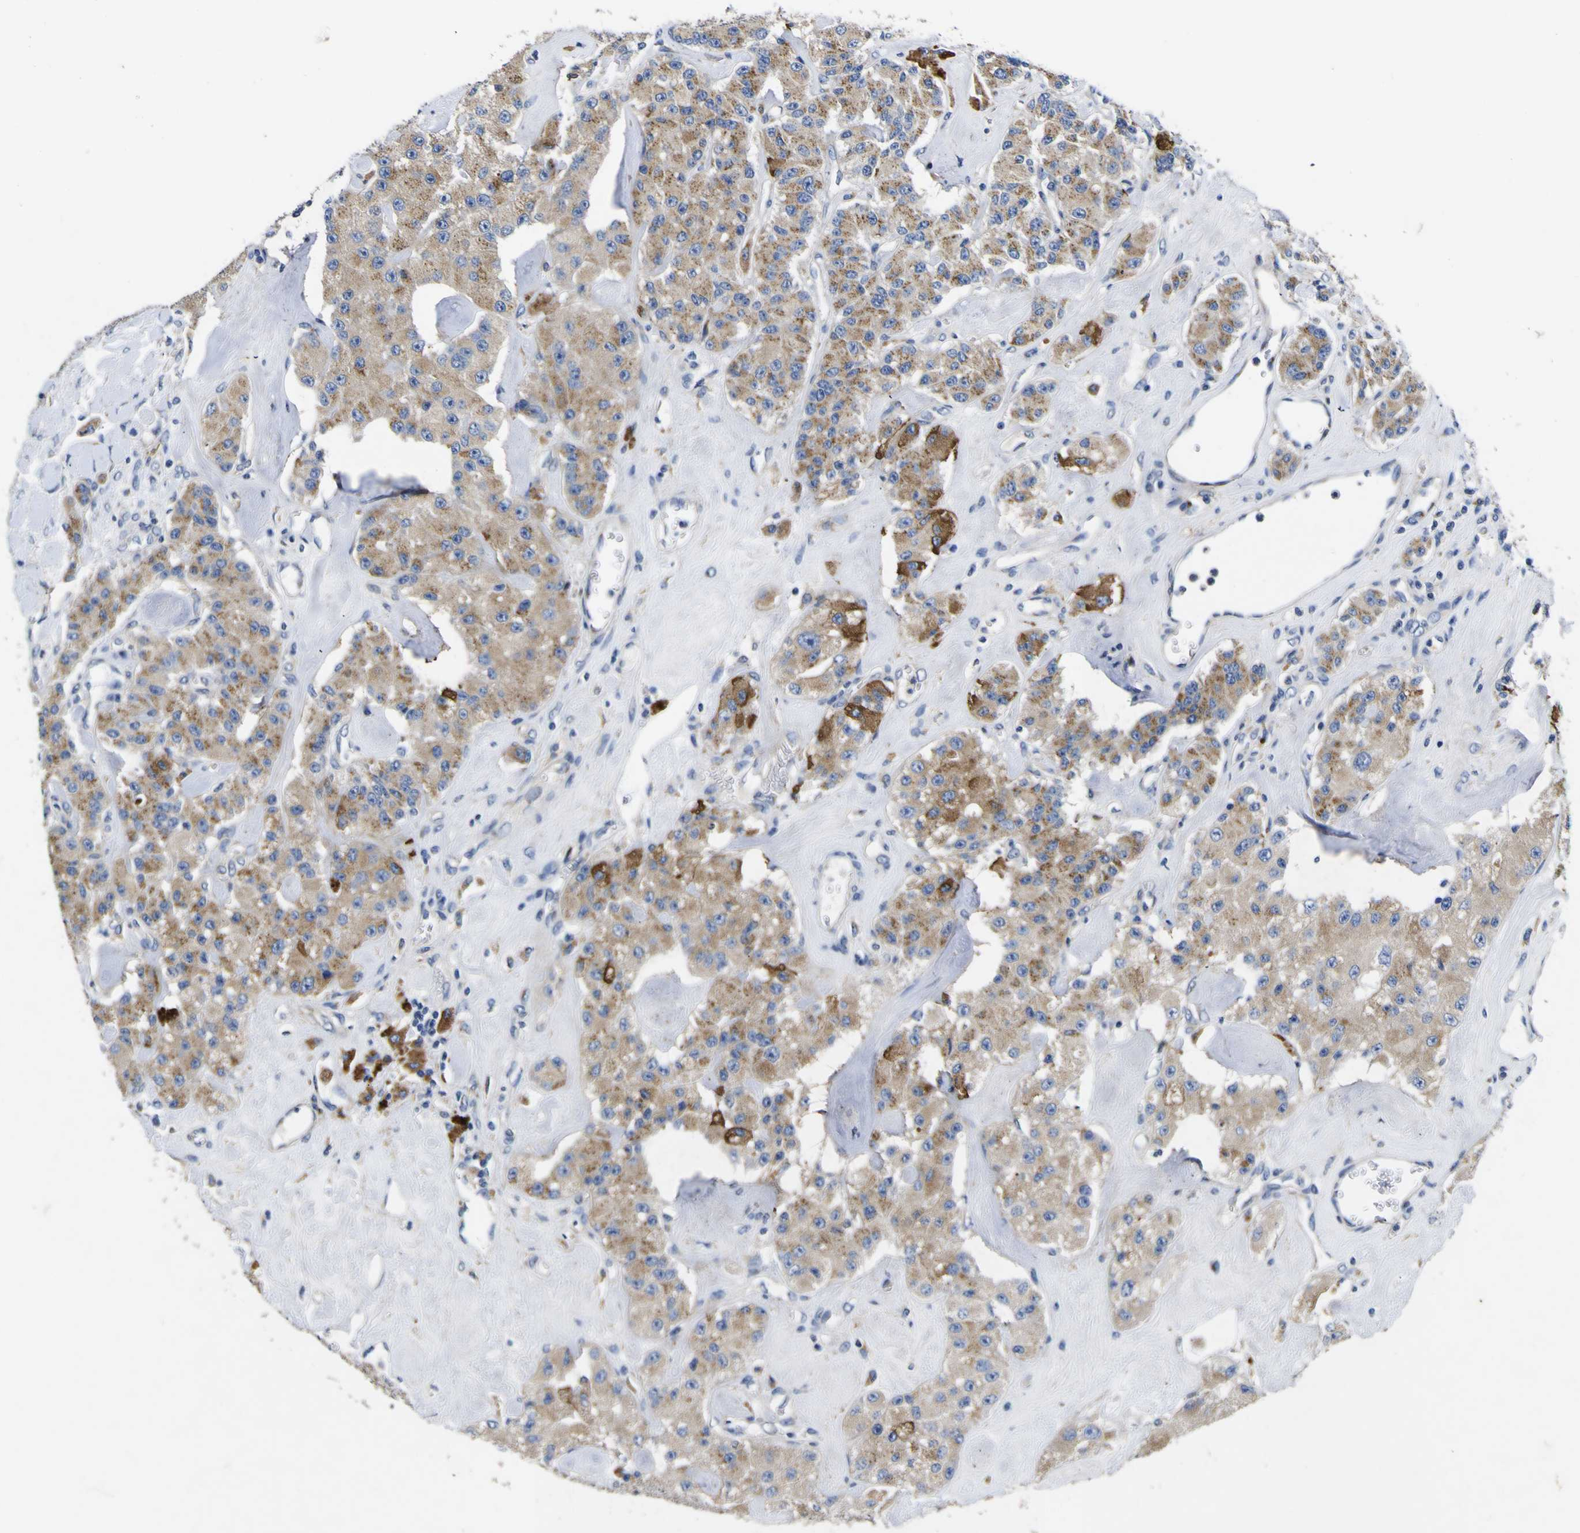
{"staining": {"intensity": "moderate", "quantity": ">75%", "location": "cytoplasmic/membranous"}, "tissue": "carcinoid", "cell_type": "Tumor cells", "image_type": "cancer", "snomed": [{"axis": "morphology", "description": "Carcinoid, malignant, NOS"}, {"axis": "topography", "description": "Pancreas"}], "caption": "The image displays staining of carcinoid, revealing moderate cytoplasmic/membranous protein positivity (brown color) within tumor cells.", "gene": "COA1", "patient": {"sex": "male", "age": 41}}